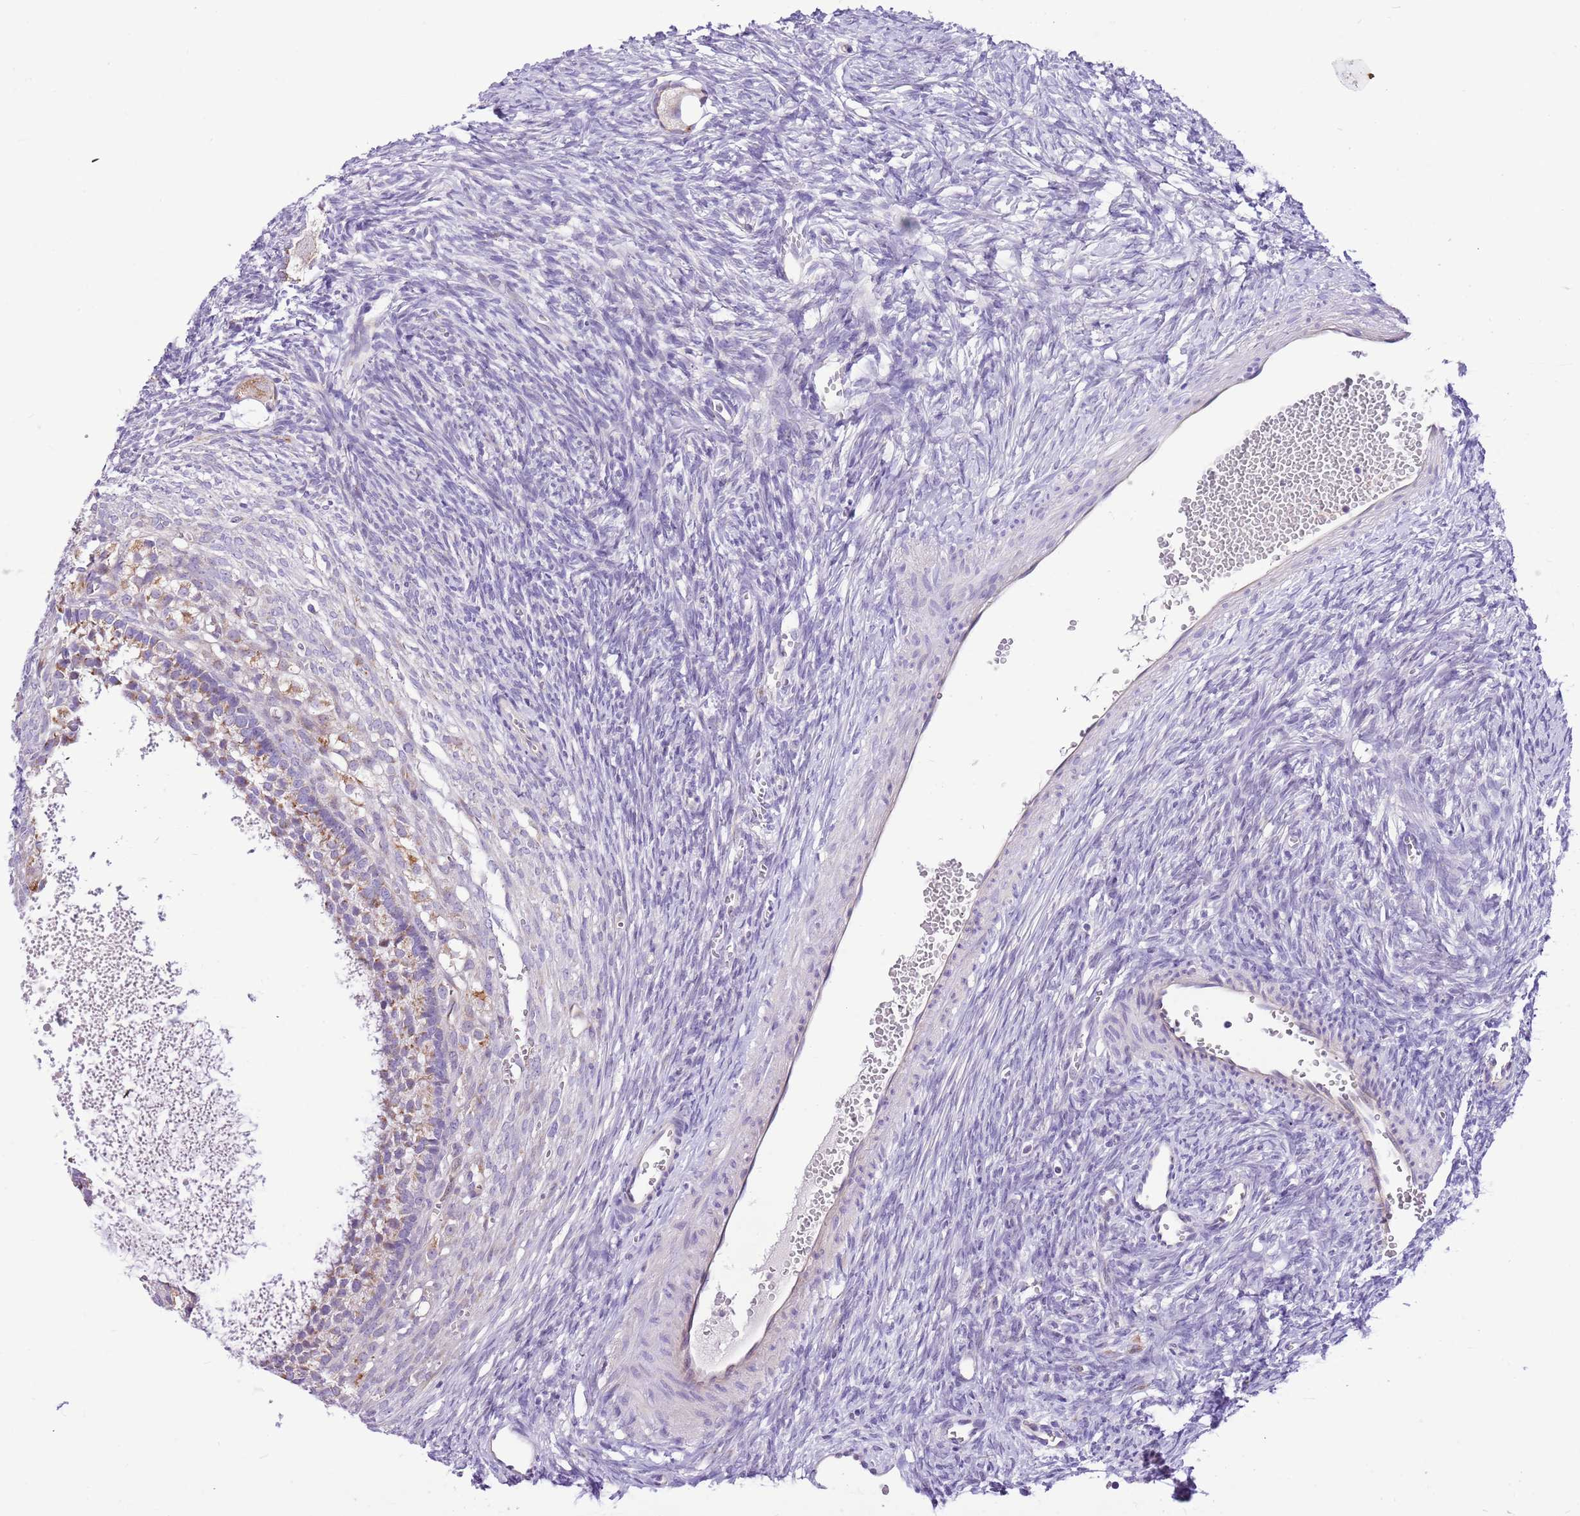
{"staining": {"intensity": "negative", "quantity": "none", "location": "none"}, "tissue": "ovary", "cell_type": "Follicle cells", "image_type": "normal", "snomed": [{"axis": "morphology", "description": "Normal tissue, NOS"}, {"axis": "morphology", "description": "Developmental malformation"}, {"axis": "topography", "description": "Ovary"}], "caption": "Follicle cells are negative for protein expression in normal human ovary. Nuclei are stained in blue.", "gene": "COX17", "patient": {"sex": "female", "age": 39}}